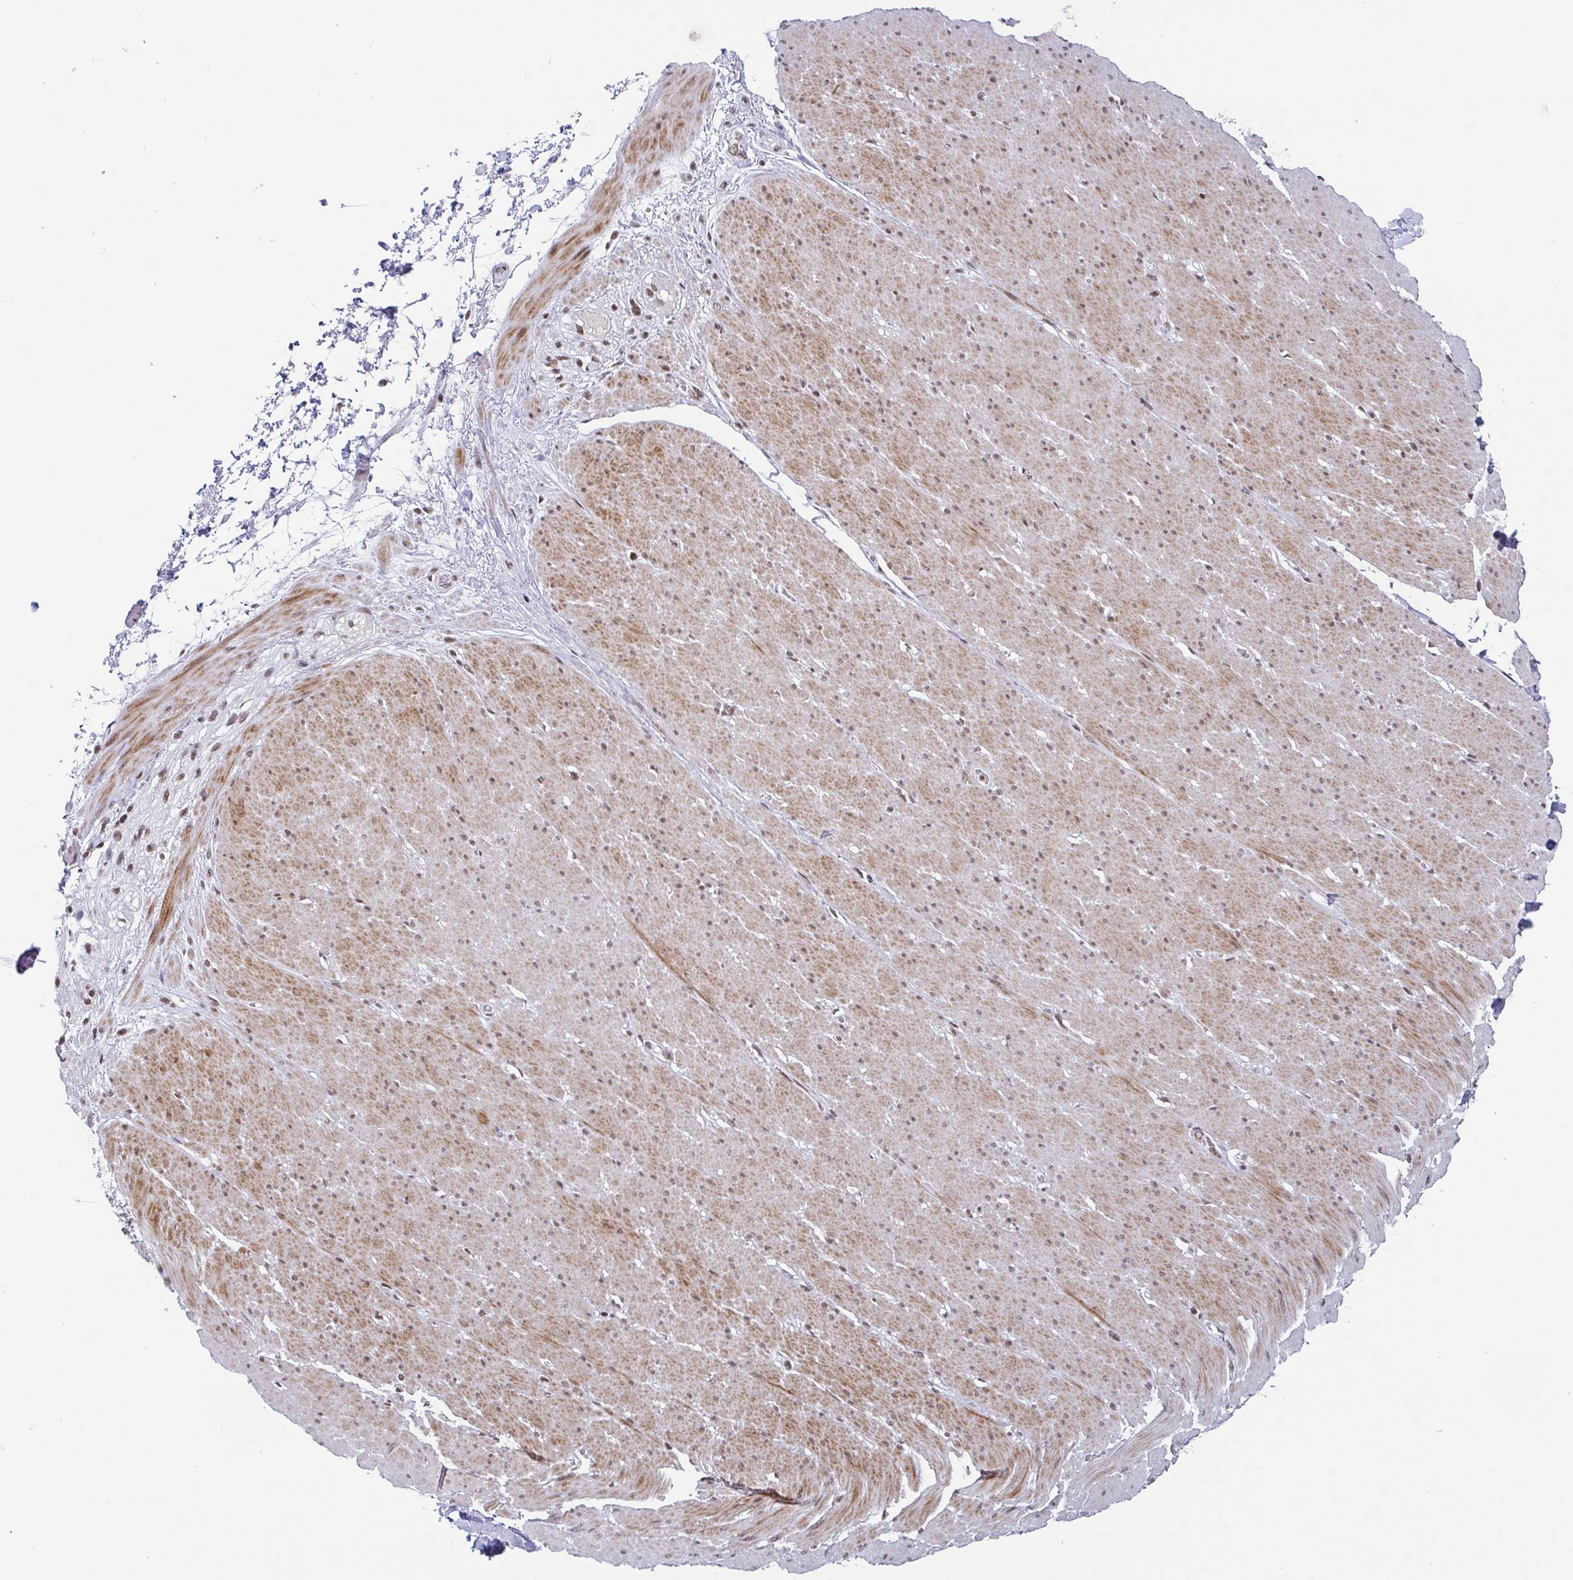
{"staining": {"intensity": "moderate", "quantity": ">75%", "location": "cytoplasmic/membranous,nuclear"}, "tissue": "smooth muscle", "cell_type": "Smooth muscle cells", "image_type": "normal", "snomed": [{"axis": "morphology", "description": "Normal tissue, NOS"}, {"axis": "topography", "description": "Smooth muscle"}, {"axis": "topography", "description": "Rectum"}], "caption": "High-power microscopy captured an immunohistochemistry (IHC) image of unremarkable smooth muscle, revealing moderate cytoplasmic/membranous,nuclear positivity in approximately >75% of smooth muscle cells. (brown staining indicates protein expression, while blue staining denotes nuclei).", "gene": "CTCF", "patient": {"sex": "male", "age": 53}}